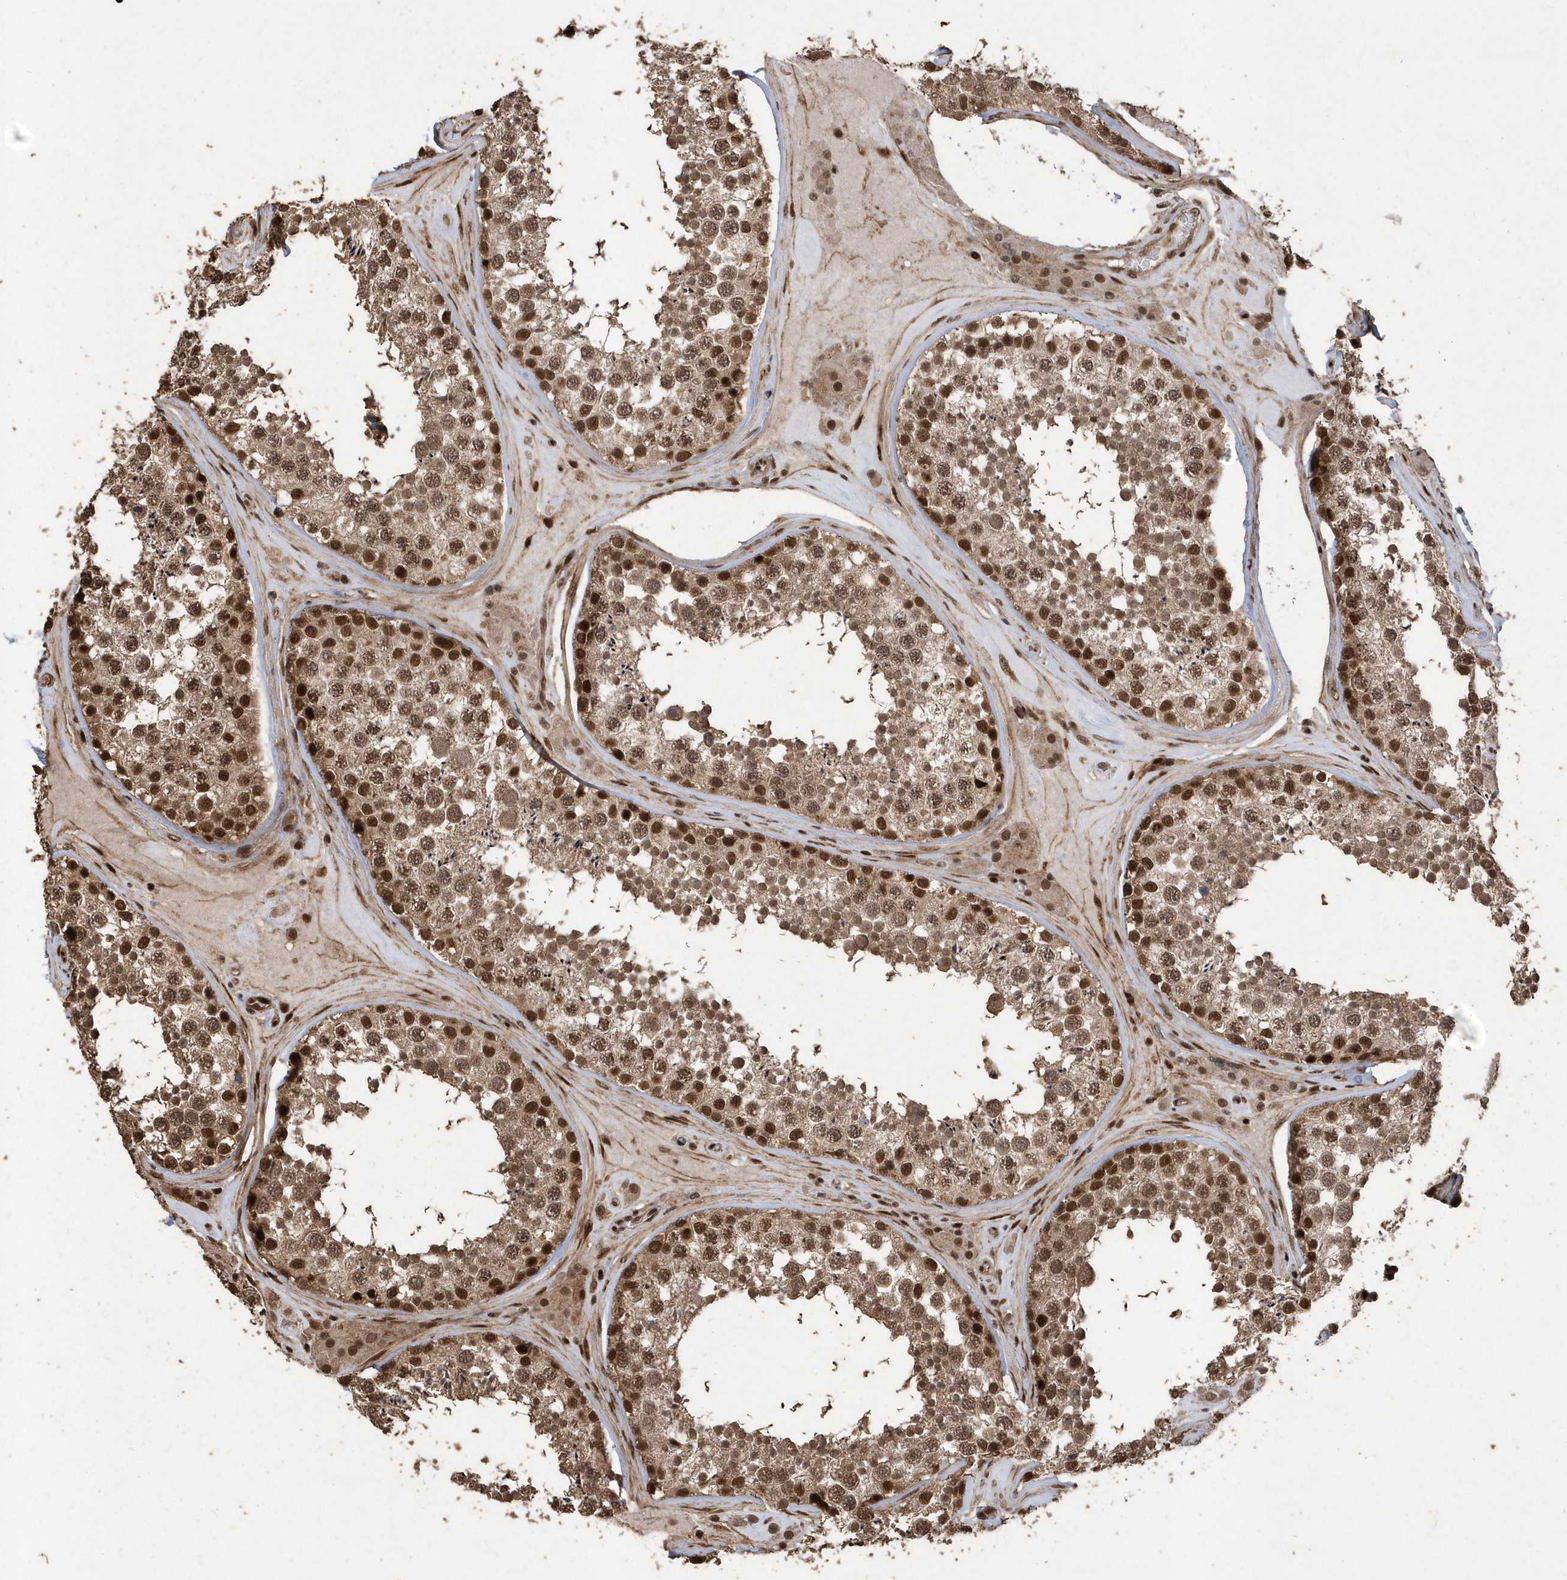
{"staining": {"intensity": "strong", "quantity": ">75%", "location": "cytoplasmic/membranous,nuclear"}, "tissue": "testis", "cell_type": "Cells in seminiferous ducts", "image_type": "normal", "snomed": [{"axis": "morphology", "description": "Normal tissue, NOS"}, {"axis": "topography", "description": "Testis"}], "caption": "This photomicrograph displays IHC staining of unremarkable testis, with high strong cytoplasmic/membranous,nuclear staining in about >75% of cells in seminiferous ducts.", "gene": "INTS12", "patient": {"sex": "male", "age": 46}}